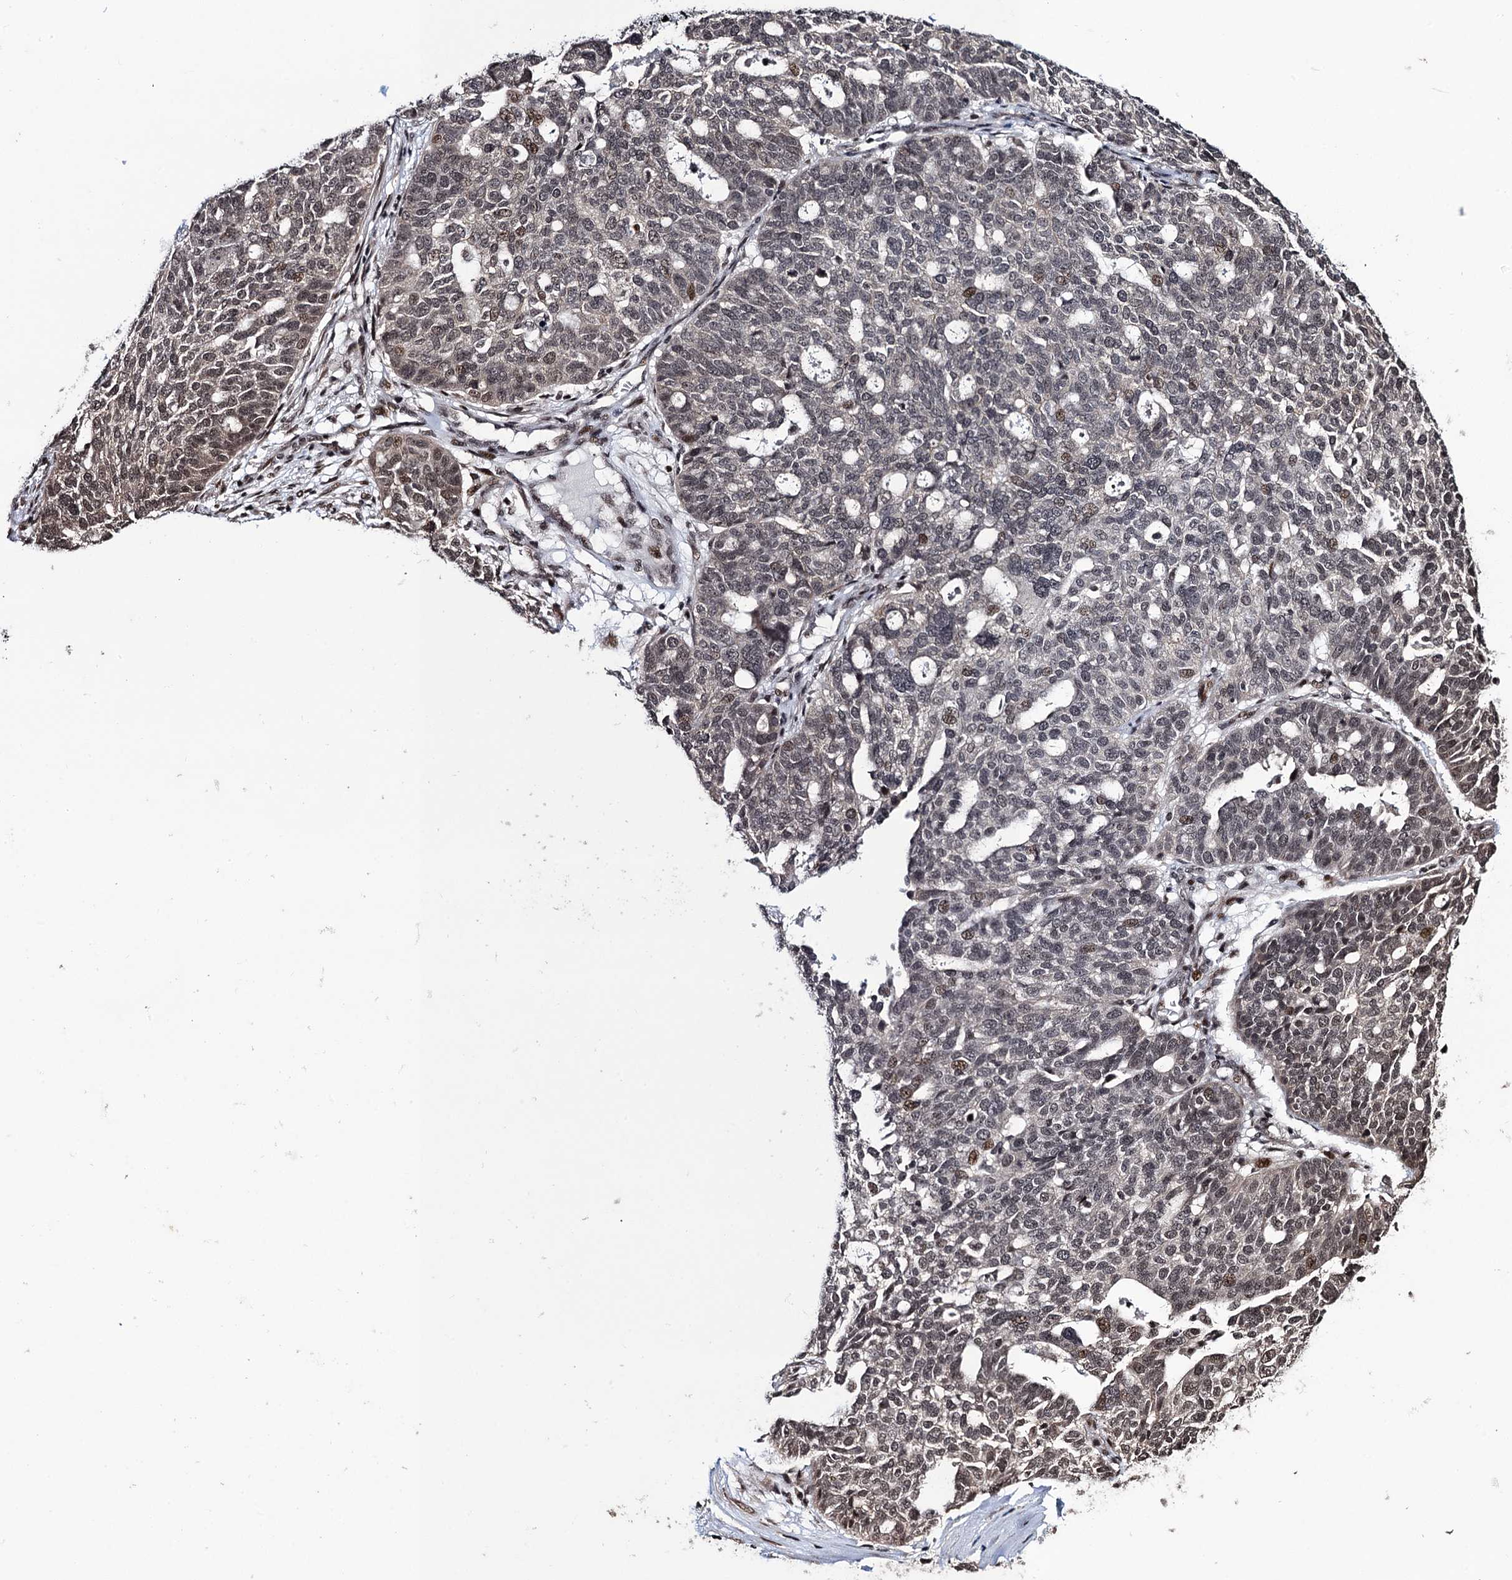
{"staining": {"intensity": "moderate", "quantity": "<25%", "location": "nuclear"}, "tissue": "ovarian cancer", "cell_type": "Tumor cells", "image_type": "cancer", "snomed": [{"axis": "morphology", "description": "Cystadenocarcinoma, serous, NOS"}, {"axis": "topography", "description": "Ovary"}], "caption": "Brown immunohistochemical staining in serous cystadenocarcinoma (ovarian) shows moderate nuclear expression in about <25% of tumor cells.", "gene": "ZNF169", "patient": {"sex": "female", "age": 59}}